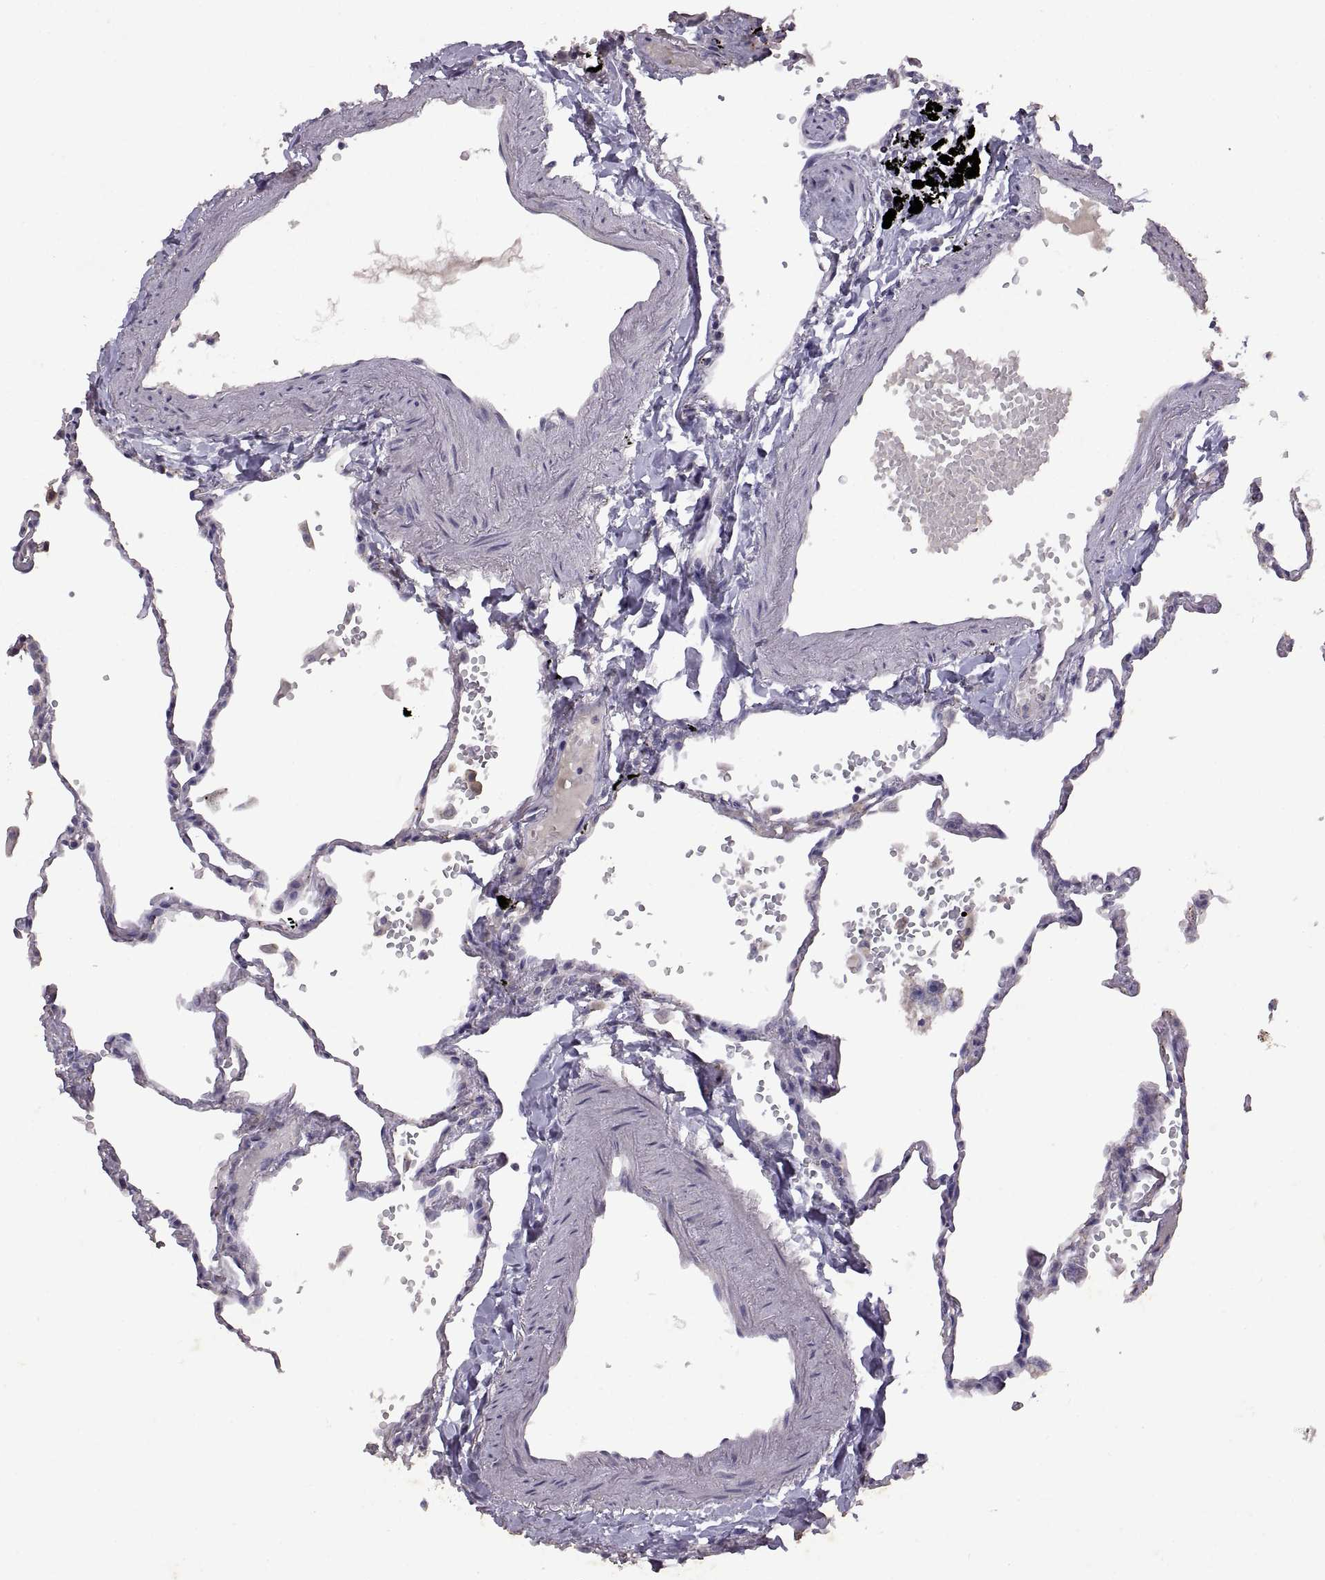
{"staining": {"intensity": "negative", "quantity": "none", "location": "none"}, "tissue": "lung", "cell_type": "Alveolar cells", "image_type": "normal", "snomed": [{"axis": "morphology", "description": "Normal tissue, NOS"}, {"axis": "topography", "description": "Lung"}], "caption": "This is a image of immunohistochemistry (IHC) staining of benign lung, which shows no staining in alveolar cells.", "gene": "DEFB136", "patient": {"sex": "male", "age": 78}}